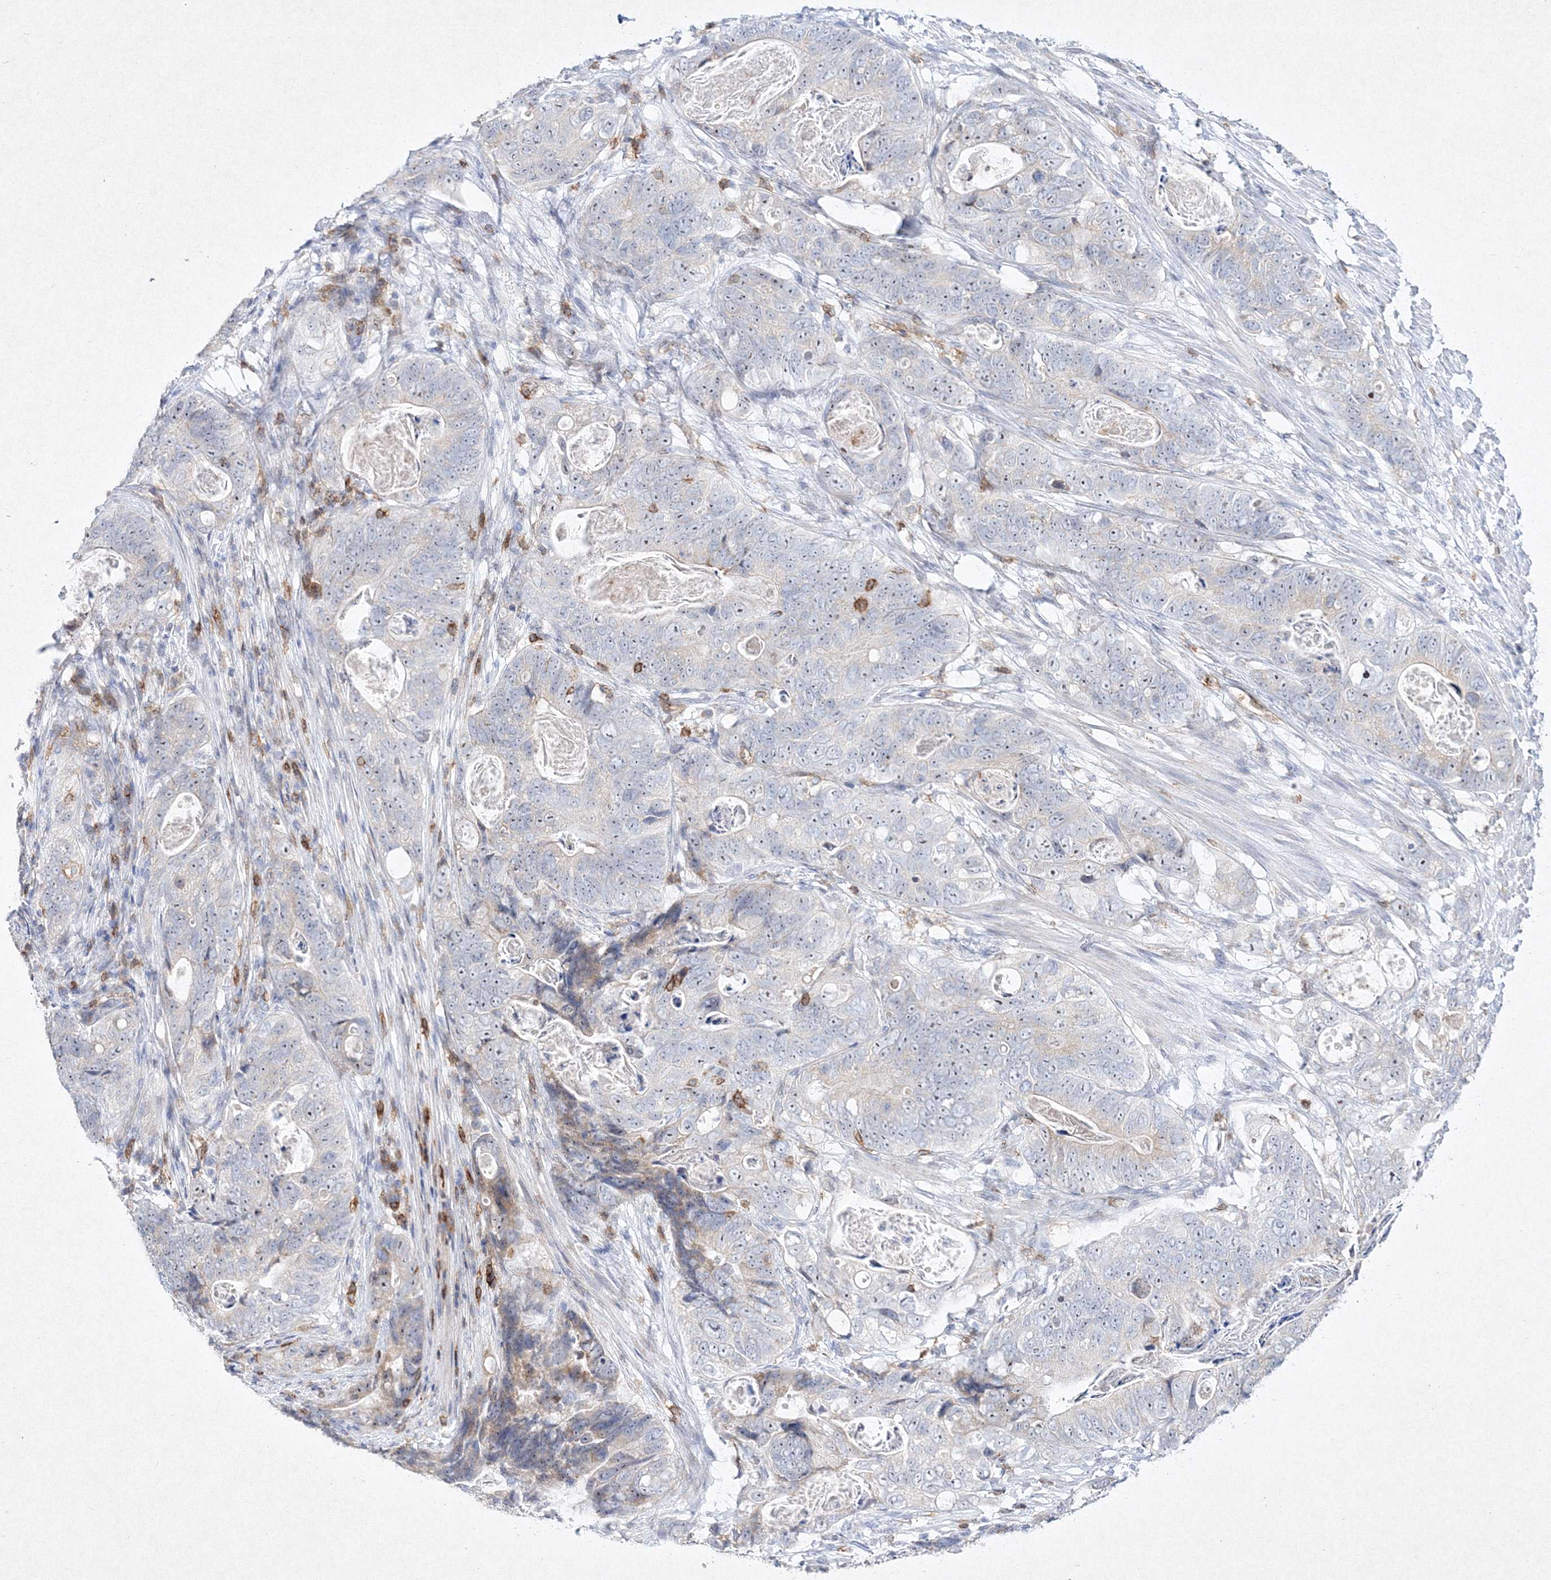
{"staining": {"intensity": "negative", "quantity": "none", "location": "none"}, "tissue": "stomach cancer", "cell_type": "Tumor cells", "image_type": "cancer", "snomed": [{"axis": "morphology", "description": "Normal tissue, NOS"}, {"axis": "morphology", "description": "Adenocarcinoma, NOS"}, {"axis": "topography", "description": "Stomach"}], "caption": "DAB immunohistochemical staining of stomach cancer (adenocarcinoma) shows no significant positivity in tumor cells.", "gene": "HCST", "patient": {"sex": "female", "age": 89}}